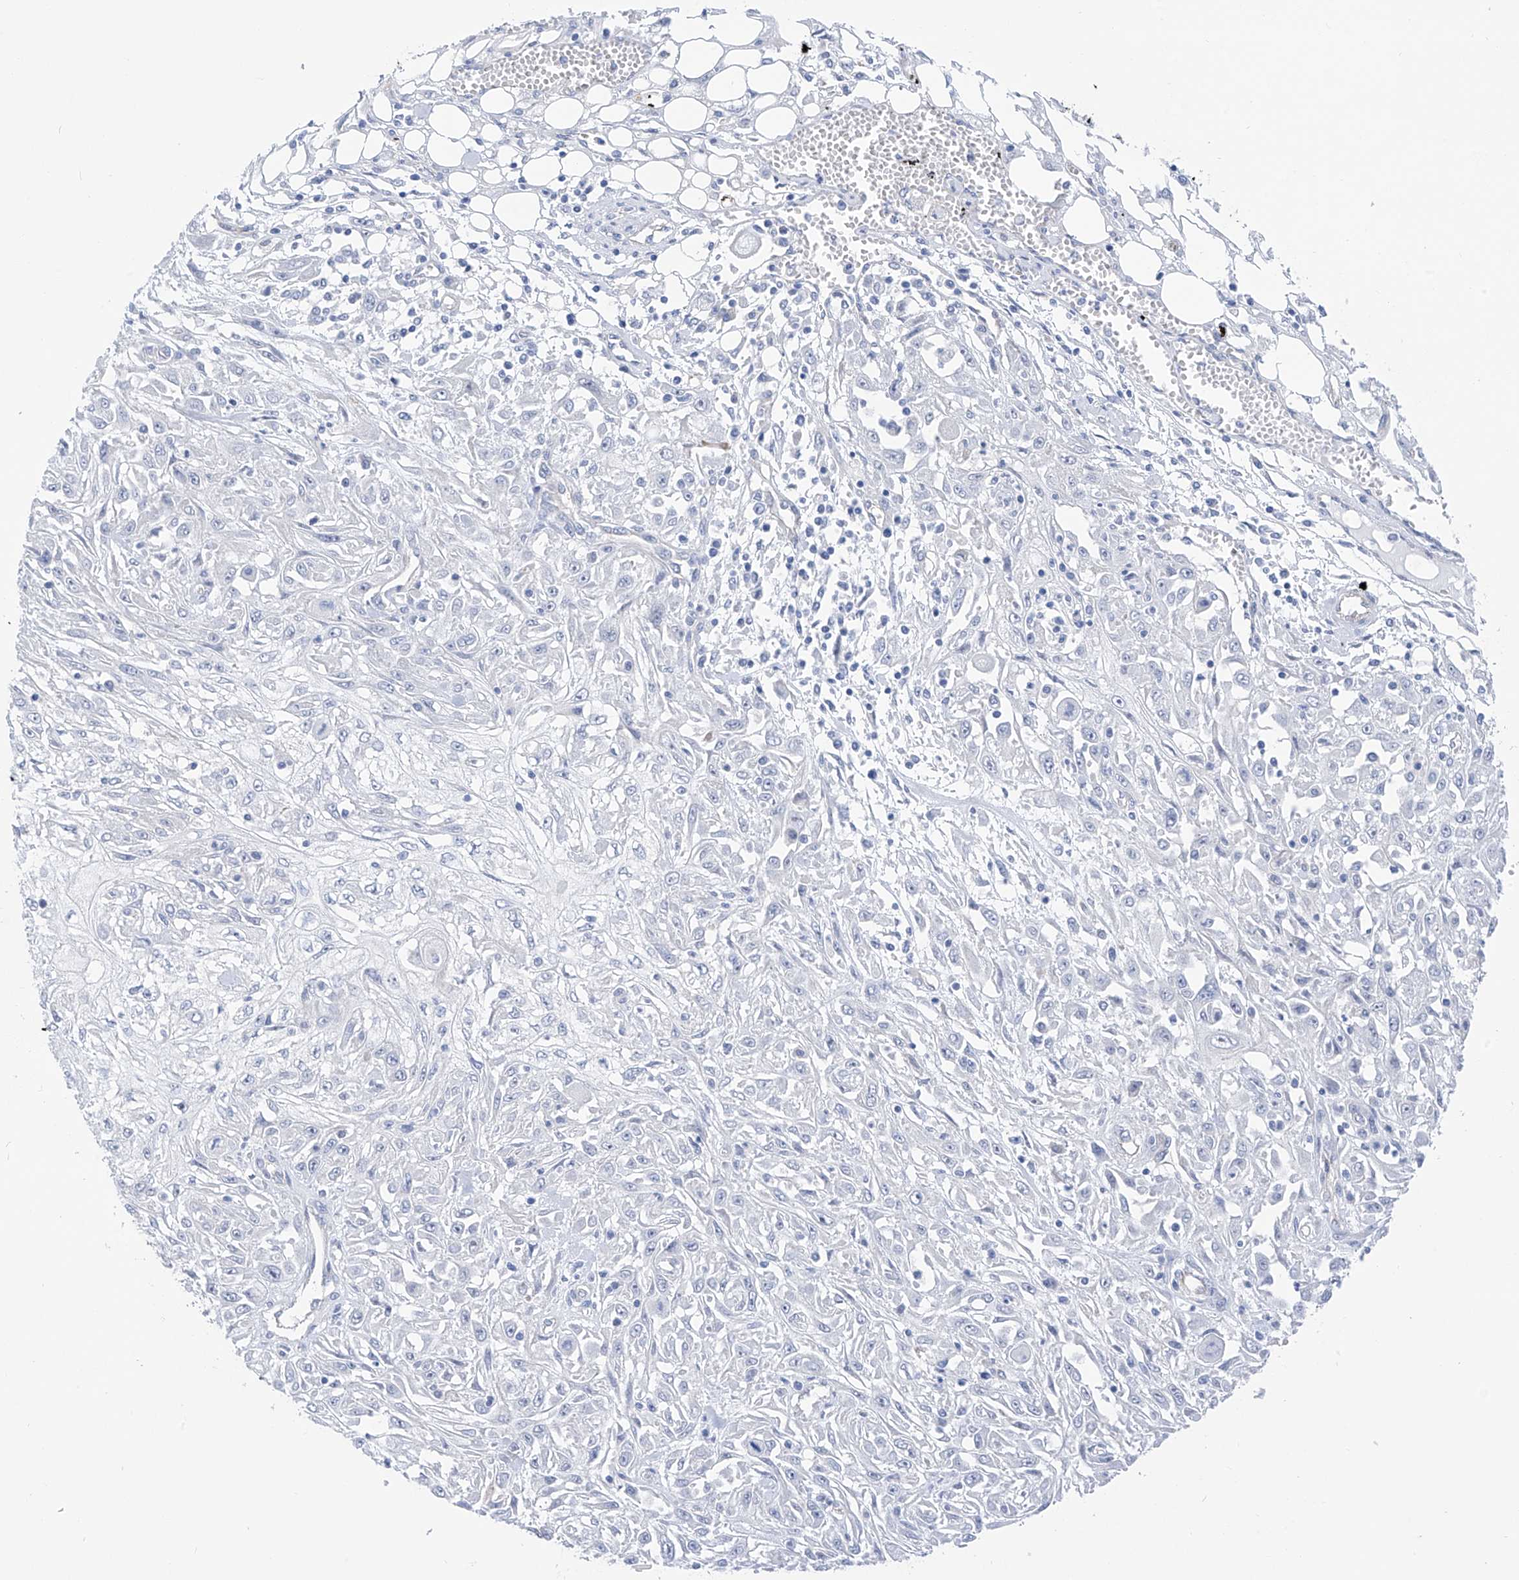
{"staining": {"intensity": "negative", "quantity": "none", "location": "none"}, "tissue": "skin cancer", "cell_type": "Tumor cells", "image_type": "cancer", "snomed": [{"axis": "morphology", "description": "Squamous cell carcinoma, NOS"}, {"axis": "morphology", "description": "Squamous cell carcinoma, metastatic, NOS"}, {"axis": "topography", "description": "Skin"}, {"axis": "topography", "description": "Lymph node"}], "caption": "This micrograph is of skin cancer stained with immunohistochemistry (IHC) to label a protein in brown with the nuclei are counter-stained blue. There is no staining in tumor cells. The staining was performed using DAB to visualize the protein expression in brown, while the nuclei were stained in blue with hematoxylin (Magnification: 20x).", "gene": "PIK3C2B", "patient": {"sex": "male", "age": 75}}